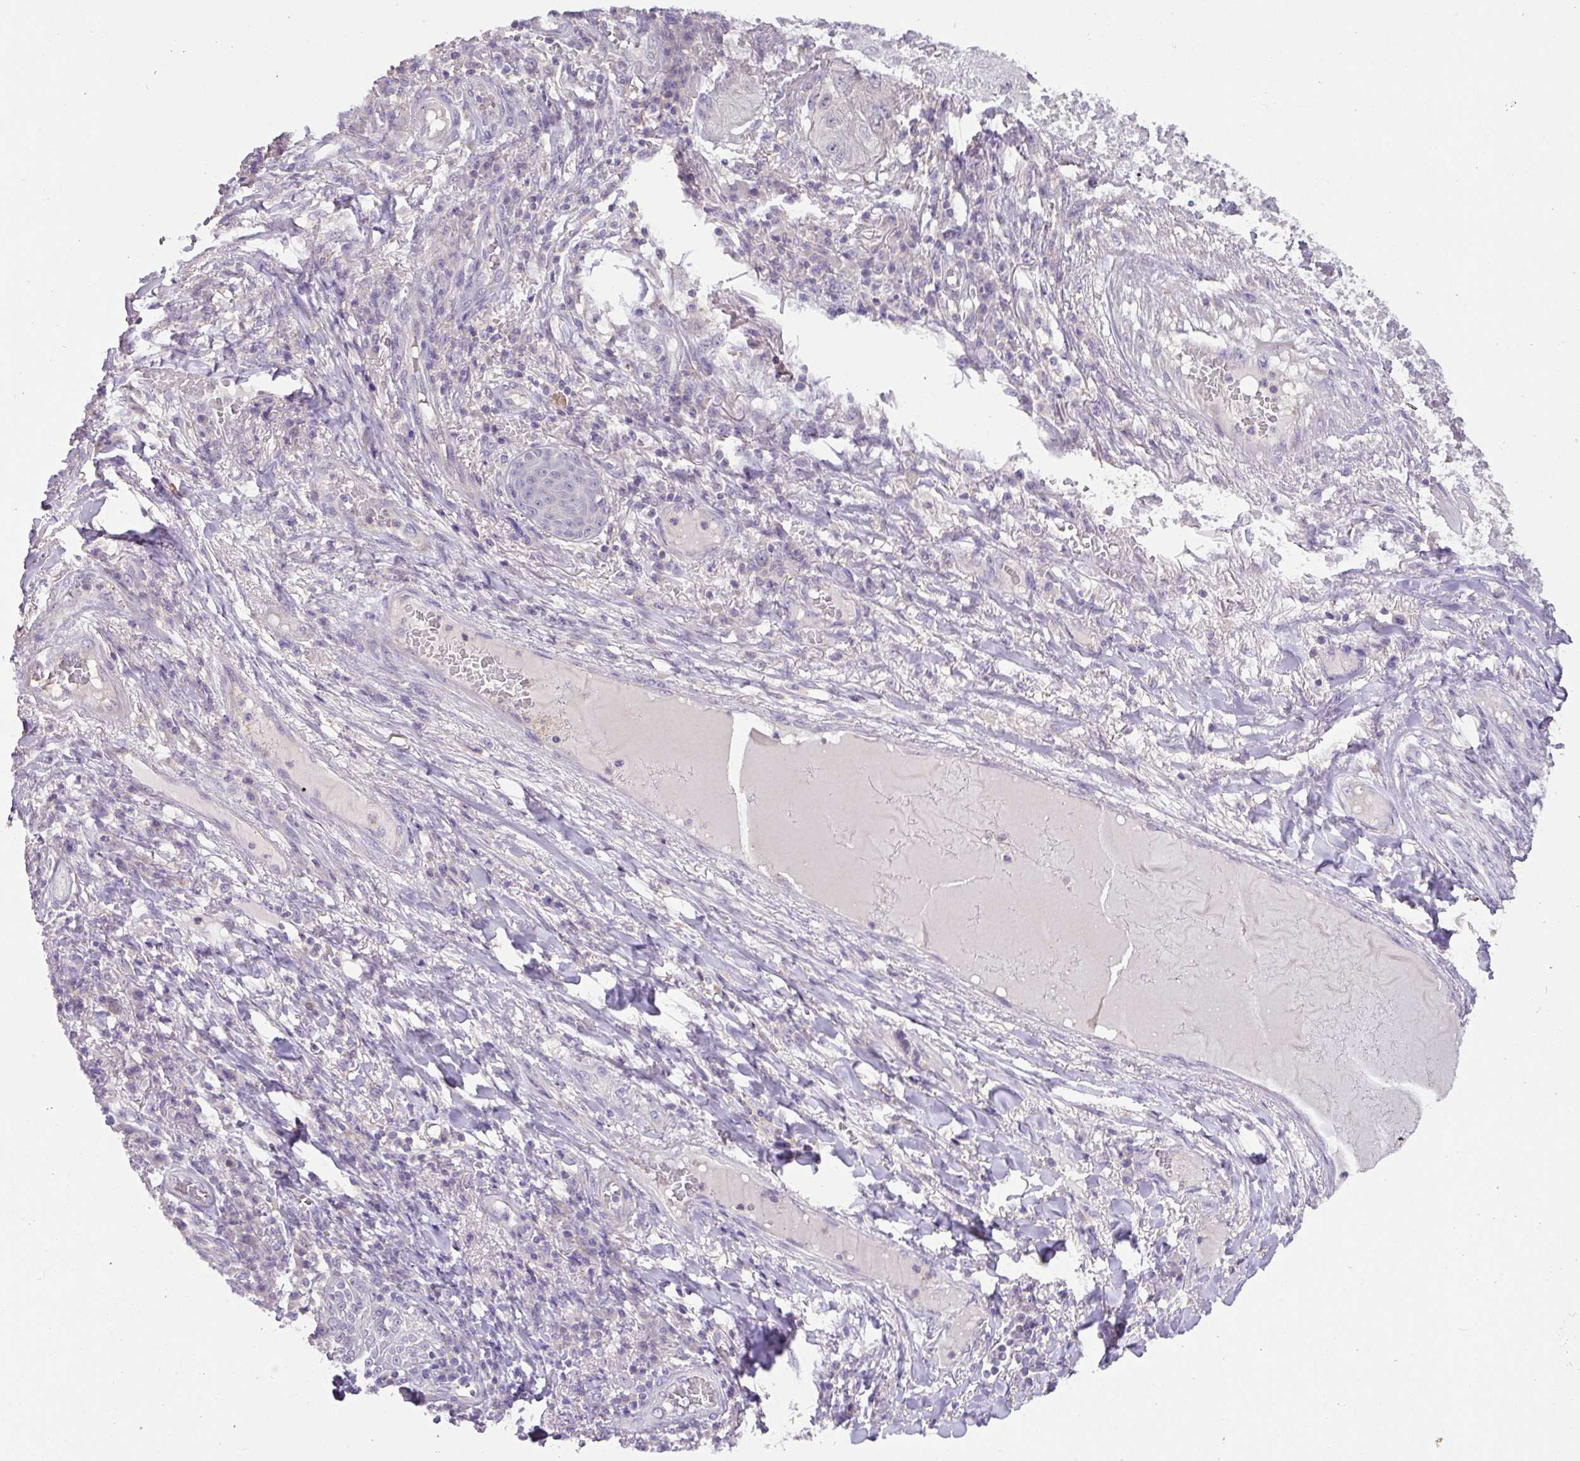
{"staining": {"intensity": "negative", "quantity": "none", "location": "none"}, "tissue": "skin cancer", "cell_type": "Tumor cells", "image_type": "cancer", "snomed": [{"axis": "morphology", "description": "Squamous cell carcinoma, NOS"}, {"axis": "topography", "description": "Skin"}], "caption": "IHC photomicrograph of neoplastic tissue: human skin squamous cell carcinoma stained with DAB (3,3'-diaminobenzidine) exhibits no significant protein expression in tumor cells.", "gene": "HOXC13", "patient": {"sex": "male", "age": 70}}